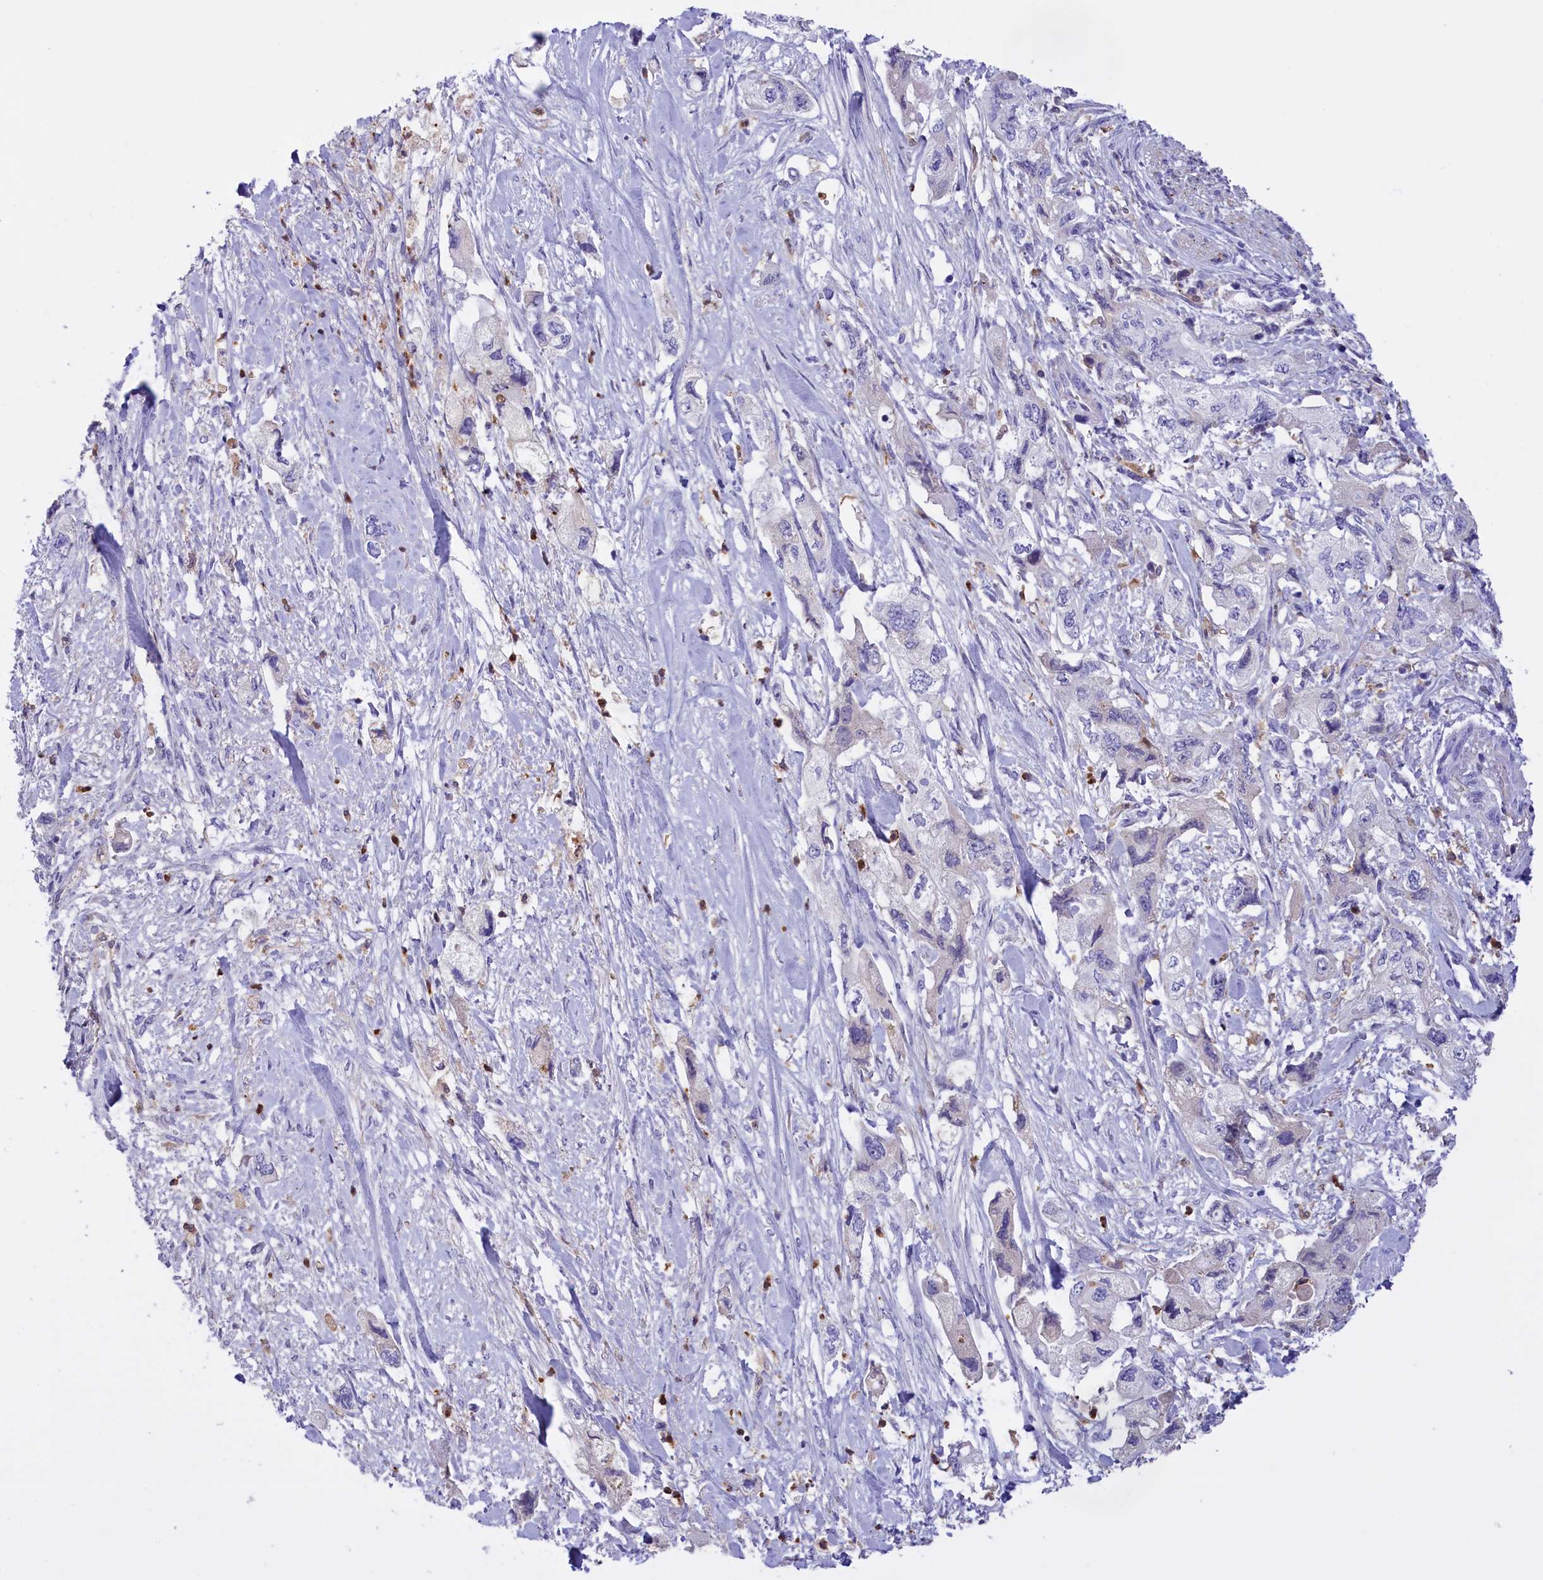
{"staining": {"intensity": "negative", "quantity": "none", "location": "none"}, "tissue": "pancreatic cancer", "cell_type": "Tumor cells", "image_type": "cancer", "snomed": [{"axis": "morphology", "description": "Adenocarcinoma, NOS"}, {"axis": "topography", "description": "Pancreas"}], "caption": "Immunohistochemistry (IHC) of adenocarcinoma (pancreatic) displays no staining in tumor cells. The staining is performed using DAB brown chromogen with nuclei counter-stained in using hematoxylin.", "gene": "FAM149B1", "patient": {"sex": "female", "age": 73}}